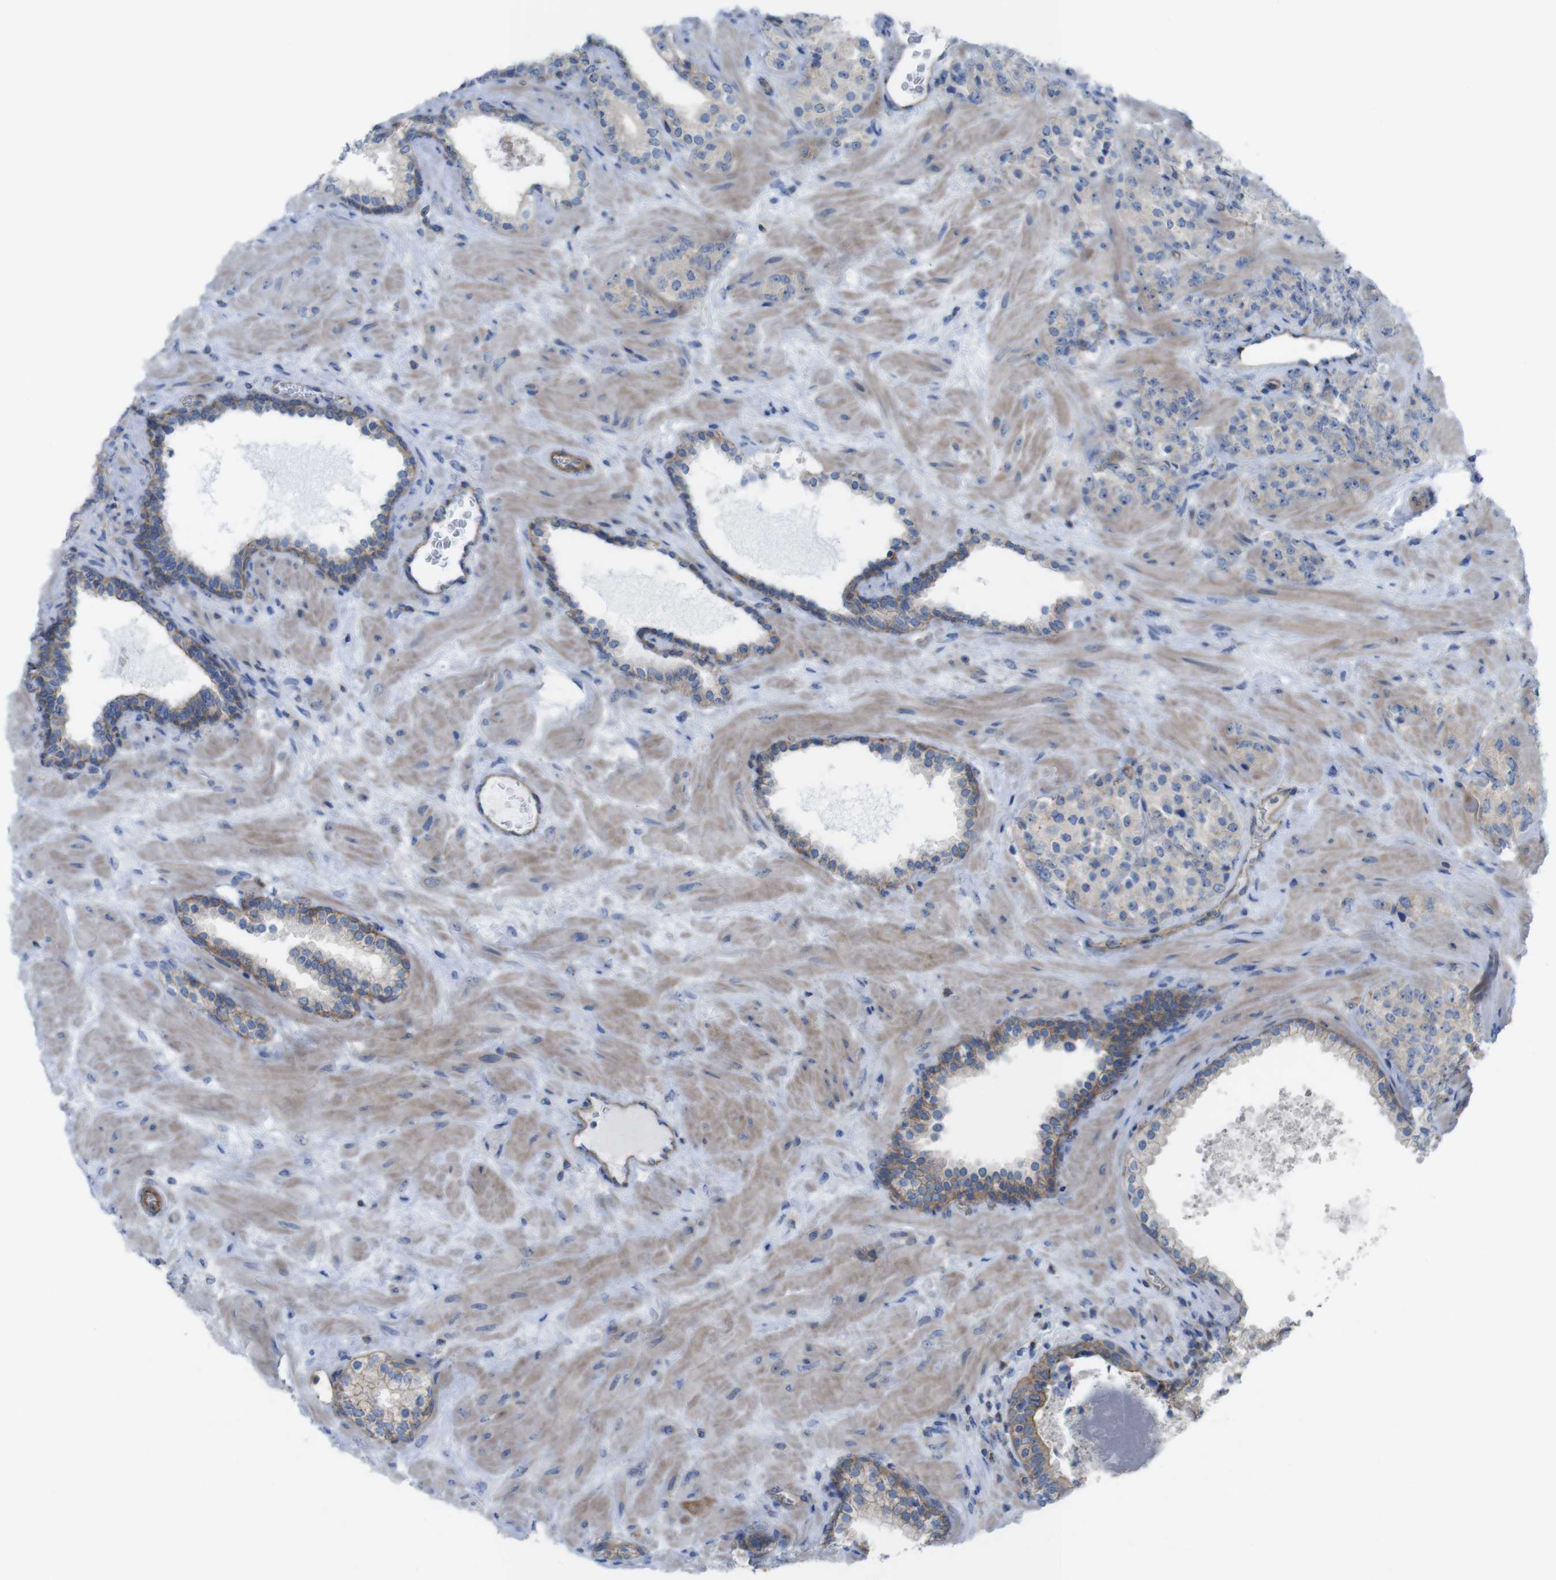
{"staining": {"intensity": "weak", "quantity": ">75%", "location": "cytoplasmic/membranous"}, "tissue": "prostate cancer", "cell_type": "Tumor cells", "image_type": "cancer", "snomed": [{"axis": "morphology", "description": "Adenocarcinoma, High grade"}, {"axis": "topography", "description": "Prostate"}], "caption": "Adenocarcinoma (high-grade) (prostate) tissue displays weak cytoplasmic/membranous positivity in about >75% of tumor cells", "gene": "PREX2", "patient": {"sex": "male", "age": 64}}